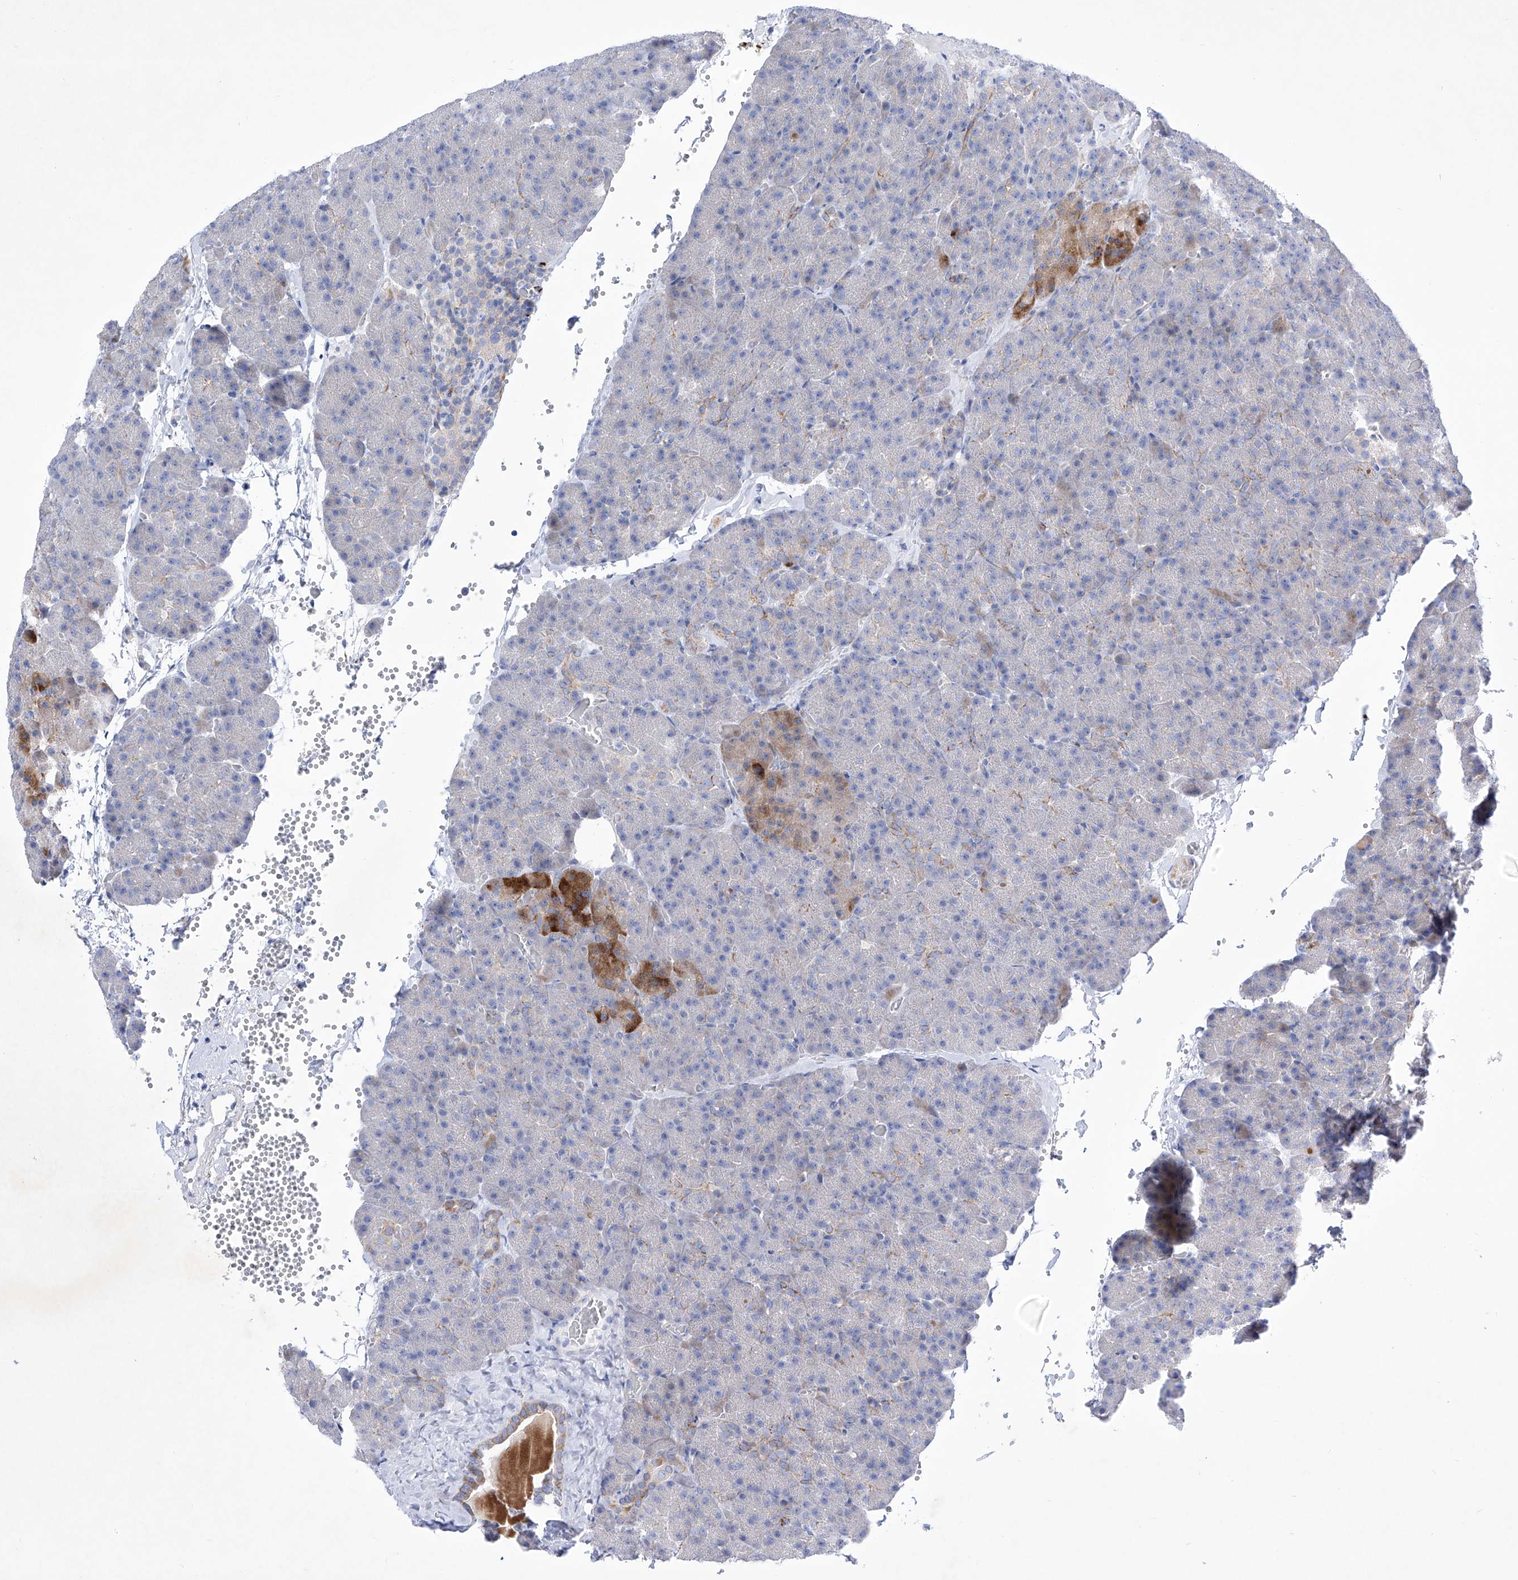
{"staining": {"intensity": "moderate", "quantity": "<25%", "location": "cytoplasmic/membranous"}, "tissue": "pancreas", "cell_type": "Exocrine glandular cells", "image_type": "normal", "snomed": [{"axis": "morphology", "description": "Normal tissue, NOS"}, {"axis": "morphology", "description": "Carcinoid, malignant, NOS"}, {"axis": "topography", "description": "Pancreas"}], "caption": "Benign pancreas was stained to show a protein in brown. There is low levels of moderate cytoplasmic/membranous expression in approximately <25% of exocrine glandular cells. (DAB (3,3'-diaminobenzidine) = brown stain, brightfield microscopy at high magnification).", "gene": "C1orf87", "patient": {"sex": "female", "age": 35}}